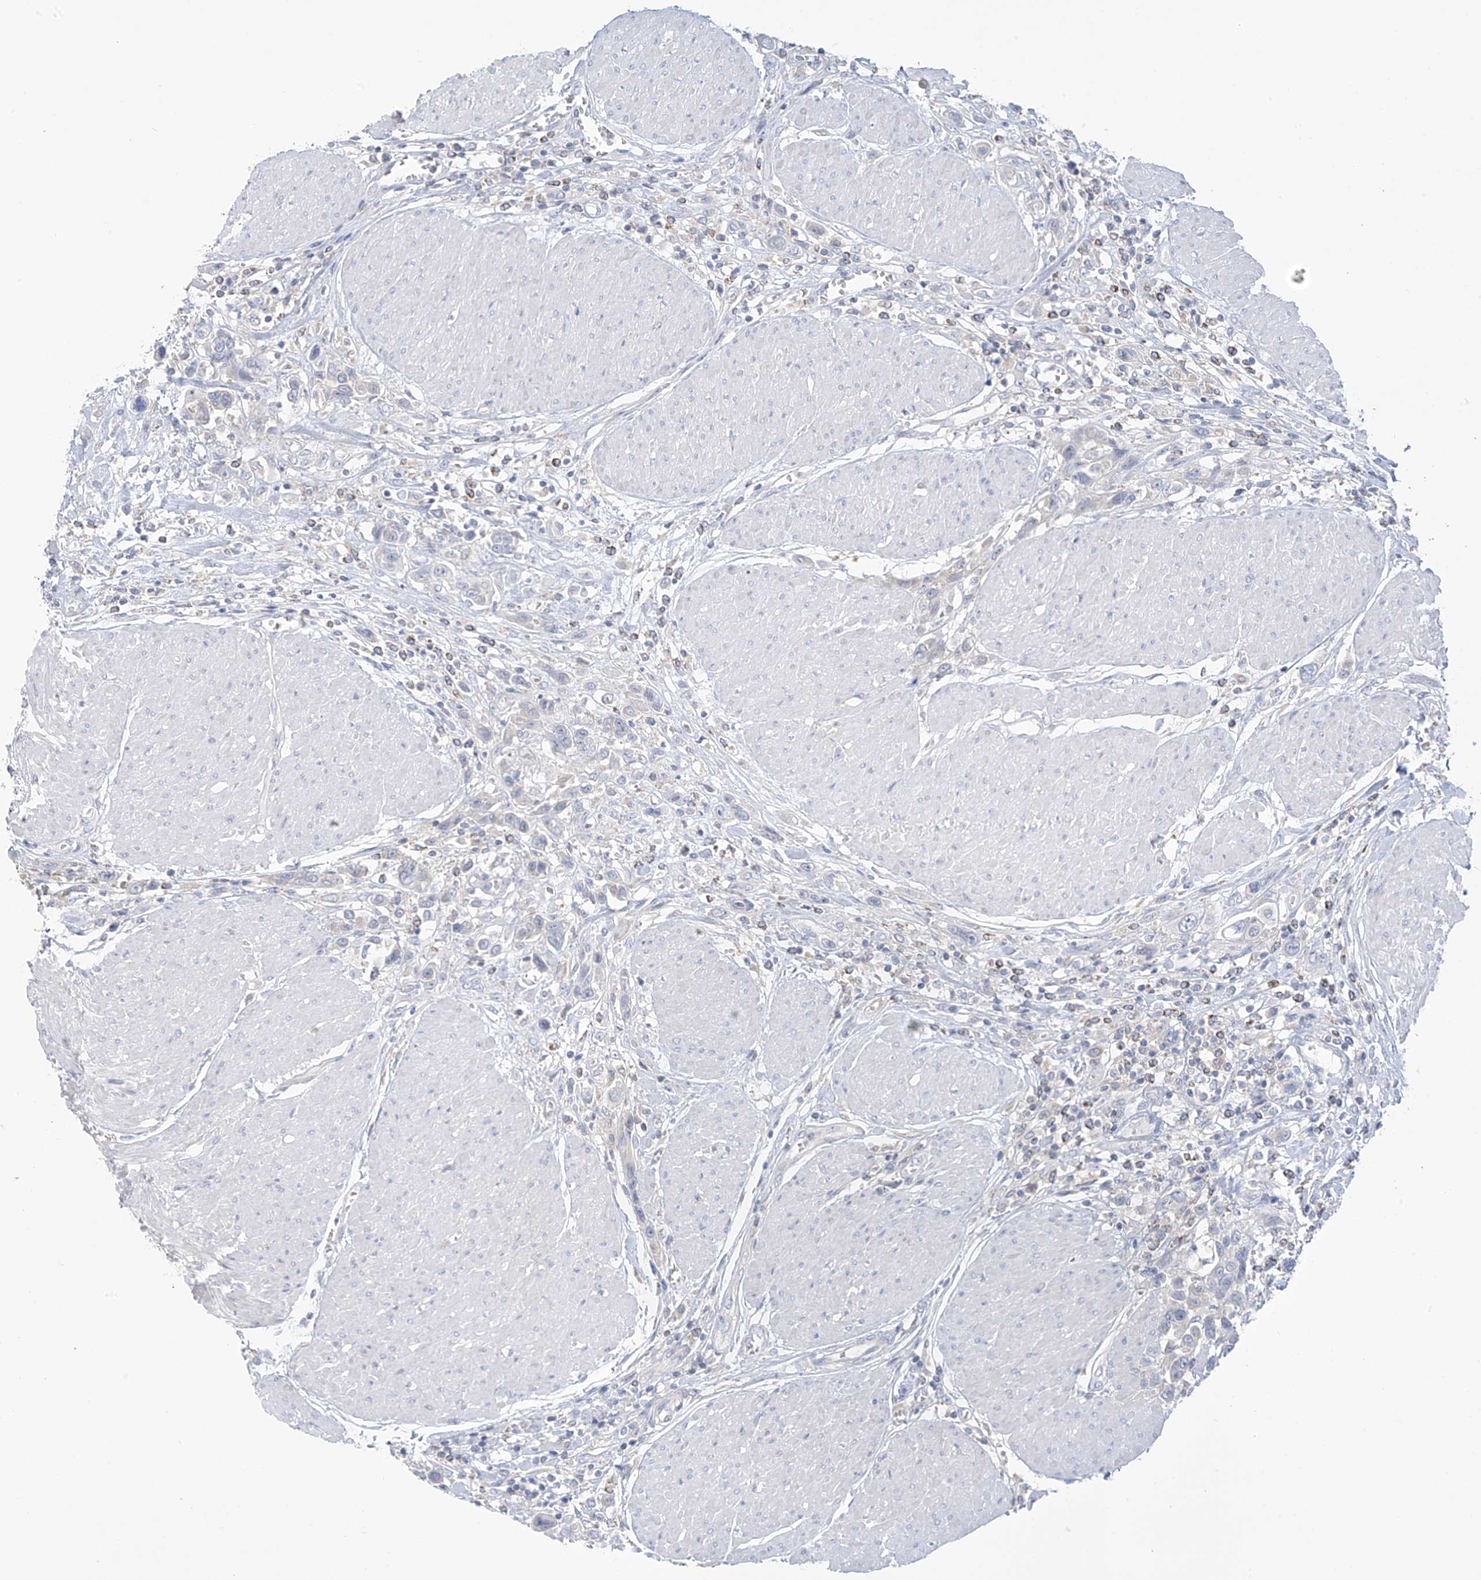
{"staining": {"intensity": "negative", "quantity": "none", "location": "none"}, "tissue": "urothelial cancer", "cell_type": "Tumor cells", "image_type": "cancer", "snomed": [{"axis": "morphology", "description": "Urothelial carcinoma, High grade"}, {"axis": "topography", "description": "Urinary bladder"}], "caption": "DAB immunohistochemical staining of urothelial cancer shows no significant expression in tumor cells.", "gene": "SLC6A12", "patient": {"sex": "male", "age": 50}}